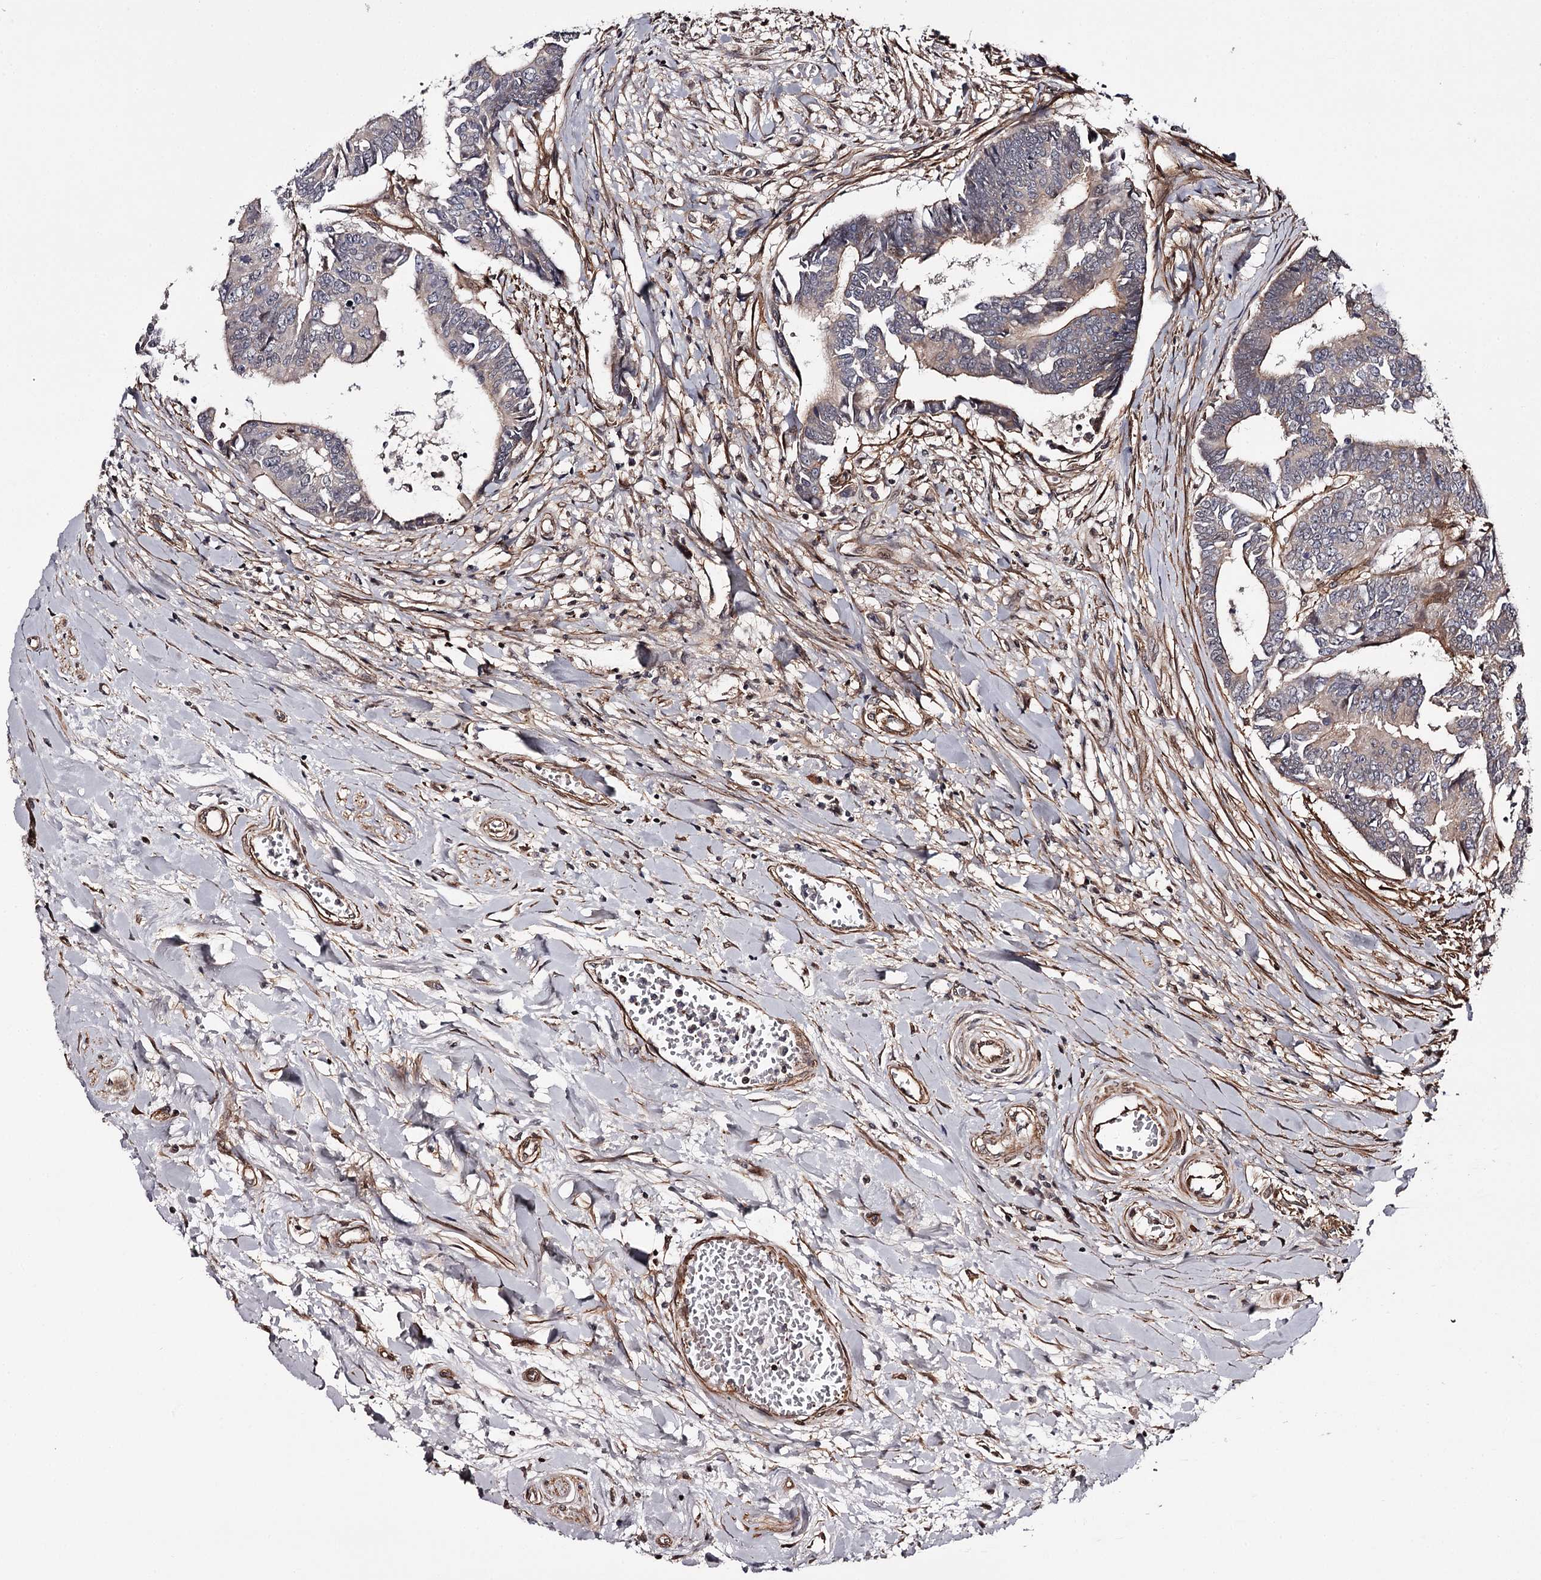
{"staining": {"intensity": "moderate", "quantity": "<25%", "location": "cytoplasmic/membranous"}, "tissue": "colorectal cancer", "cell_type": "Tumor cells", "image_type": "cancer", "snomed": [{"axis": "morphology", "description": "Adenocarcinoma, NOS"}, {"axis": "topography", "description": "Rectum"}], "caption": "There is low levels of moderate cytoplasmic/membranous expression in tumor cells of colorectal cancer (adenocarcinoma), as demonstrated by immunohistochemical staining (brown color).", "gene": "TTC33", "patient": {"sex": "female", "age": 65}}